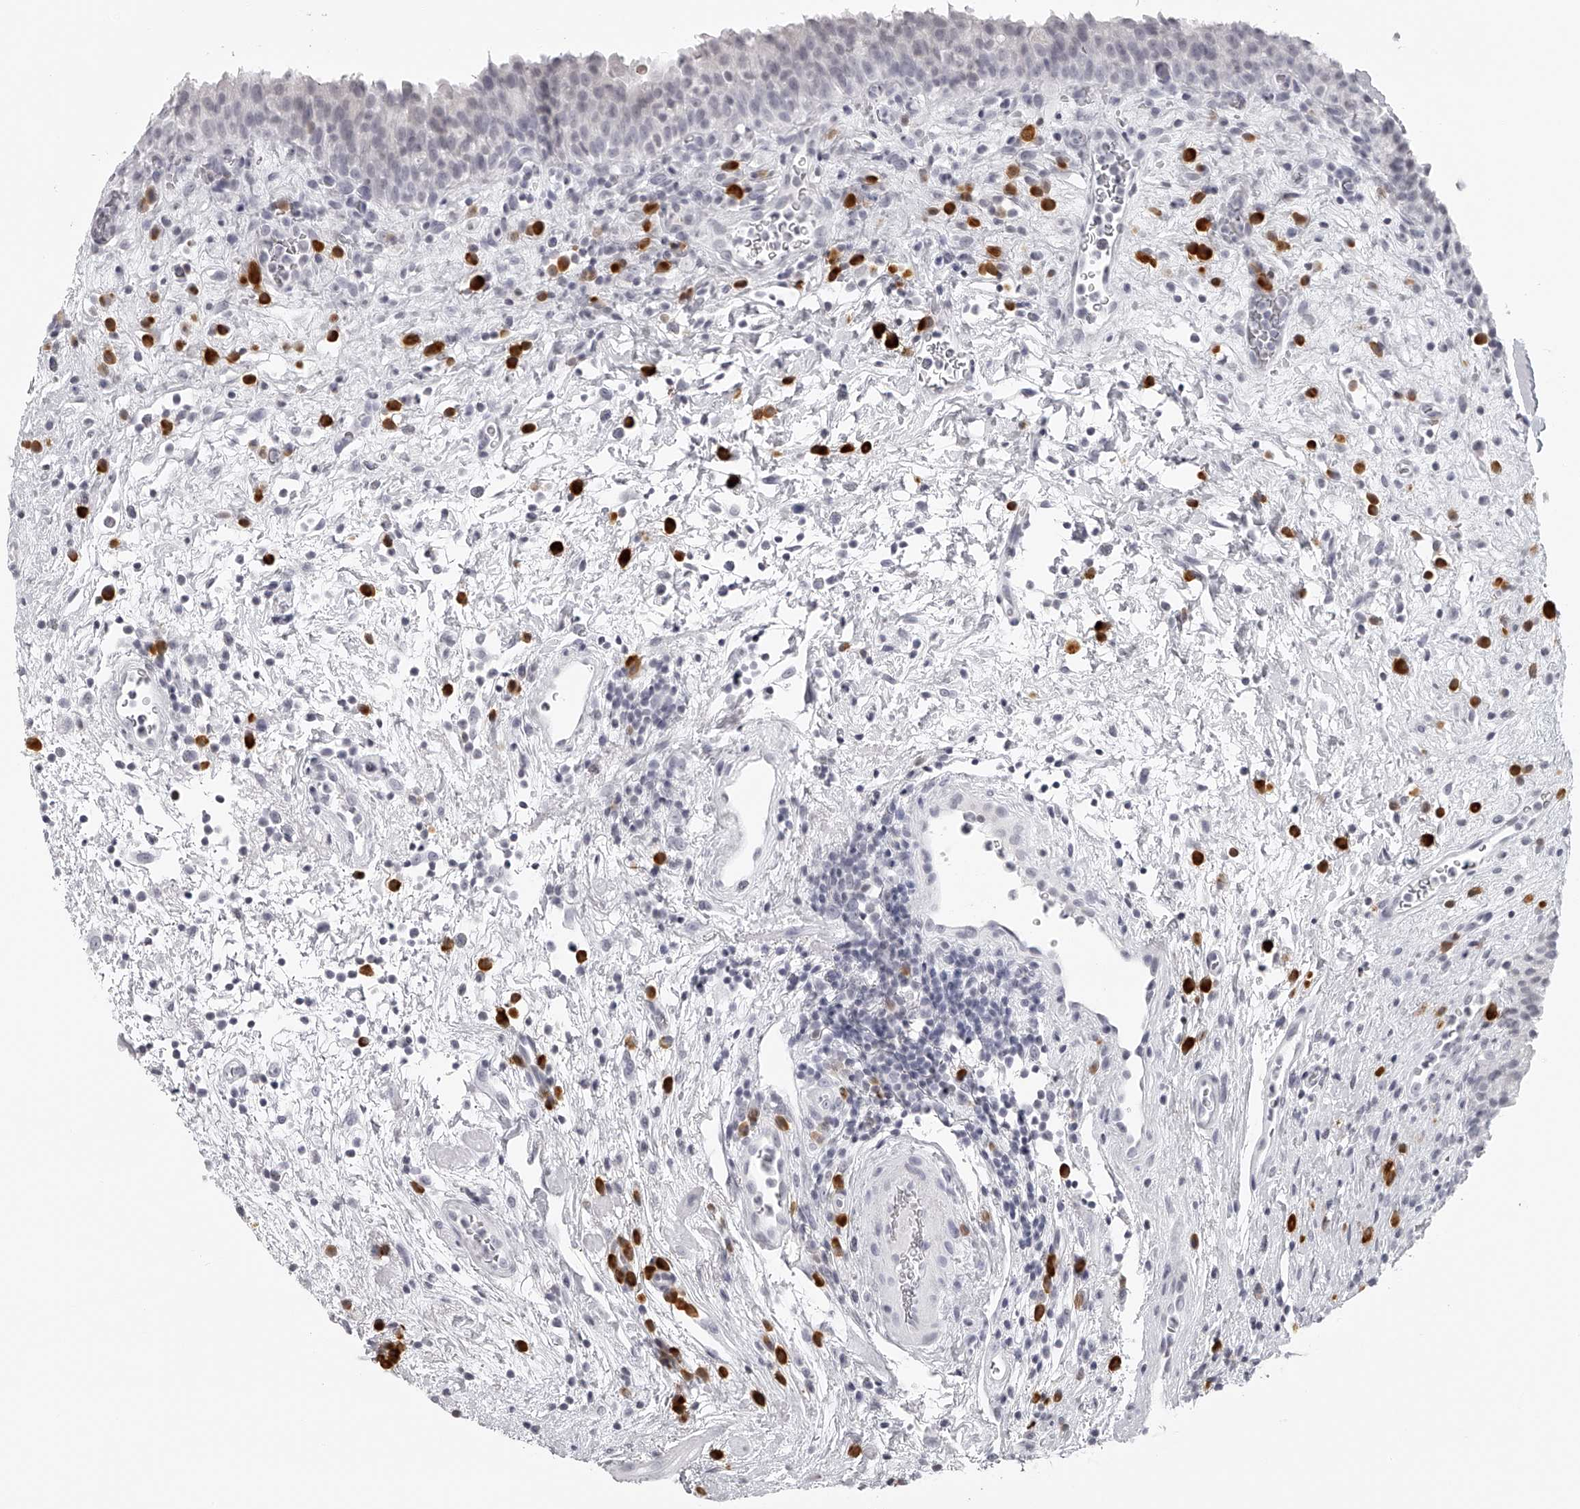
{"staining": {"intensity": "negative", "quantity": "none", "location": "none"}, "tissue": "urinary bladder", "cell_type": "Urothelial cells", "image_type": "normal", "snomed": [{"axis": "morphology", "description": "Normal tissue, NOS"}, {"axis": "morphology", "description": "Inflammation, NOS"}, {"axis": "topography", "description": "Urinary bladder"}], "caption": "The photomicrograph shows no significant staining in urothelial cells of urinary bladder.", "gene": "SEC11C", "patient": {"sex": "female", "age": 75}}